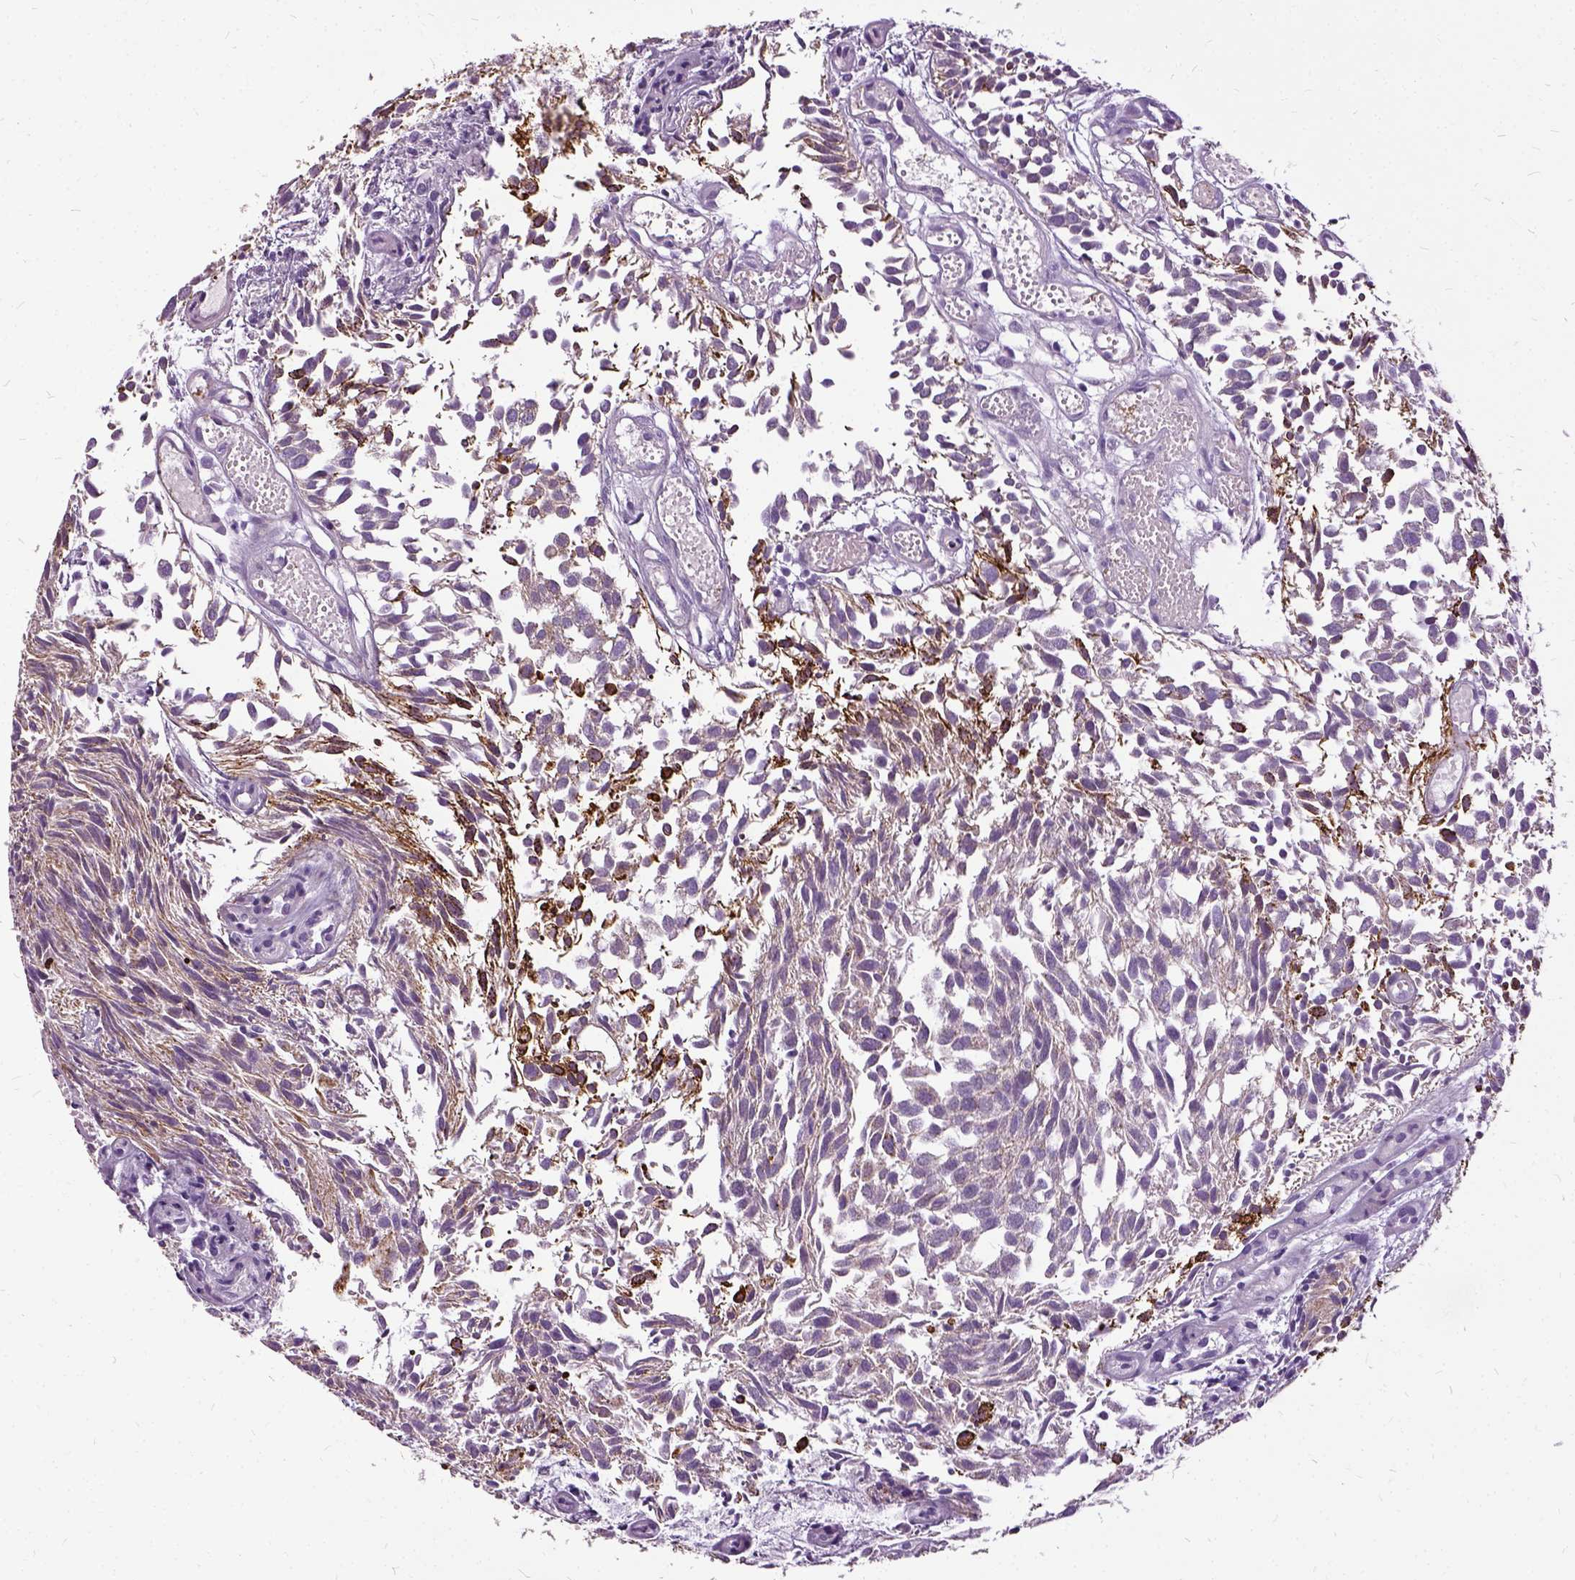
{"staining": {"intensity": "weak", "quantity": "<25%", "location": "cytoplasmic/membranous"}, "tissue": "urothelial cancer", "cell_type": "Tumor cells", "image_type": "cancer", "snomed": [{"axis": "morphology", "description": "Urothelial carcinoma, Low grade"}, {"axis": "topography", "description": "Urinary bladder"}], "caption": "Tumor cells are negative for protein expression in human urothelial cancer.", "gene": "ILRUN", "patient": {"sex": "male", "age": 70}}